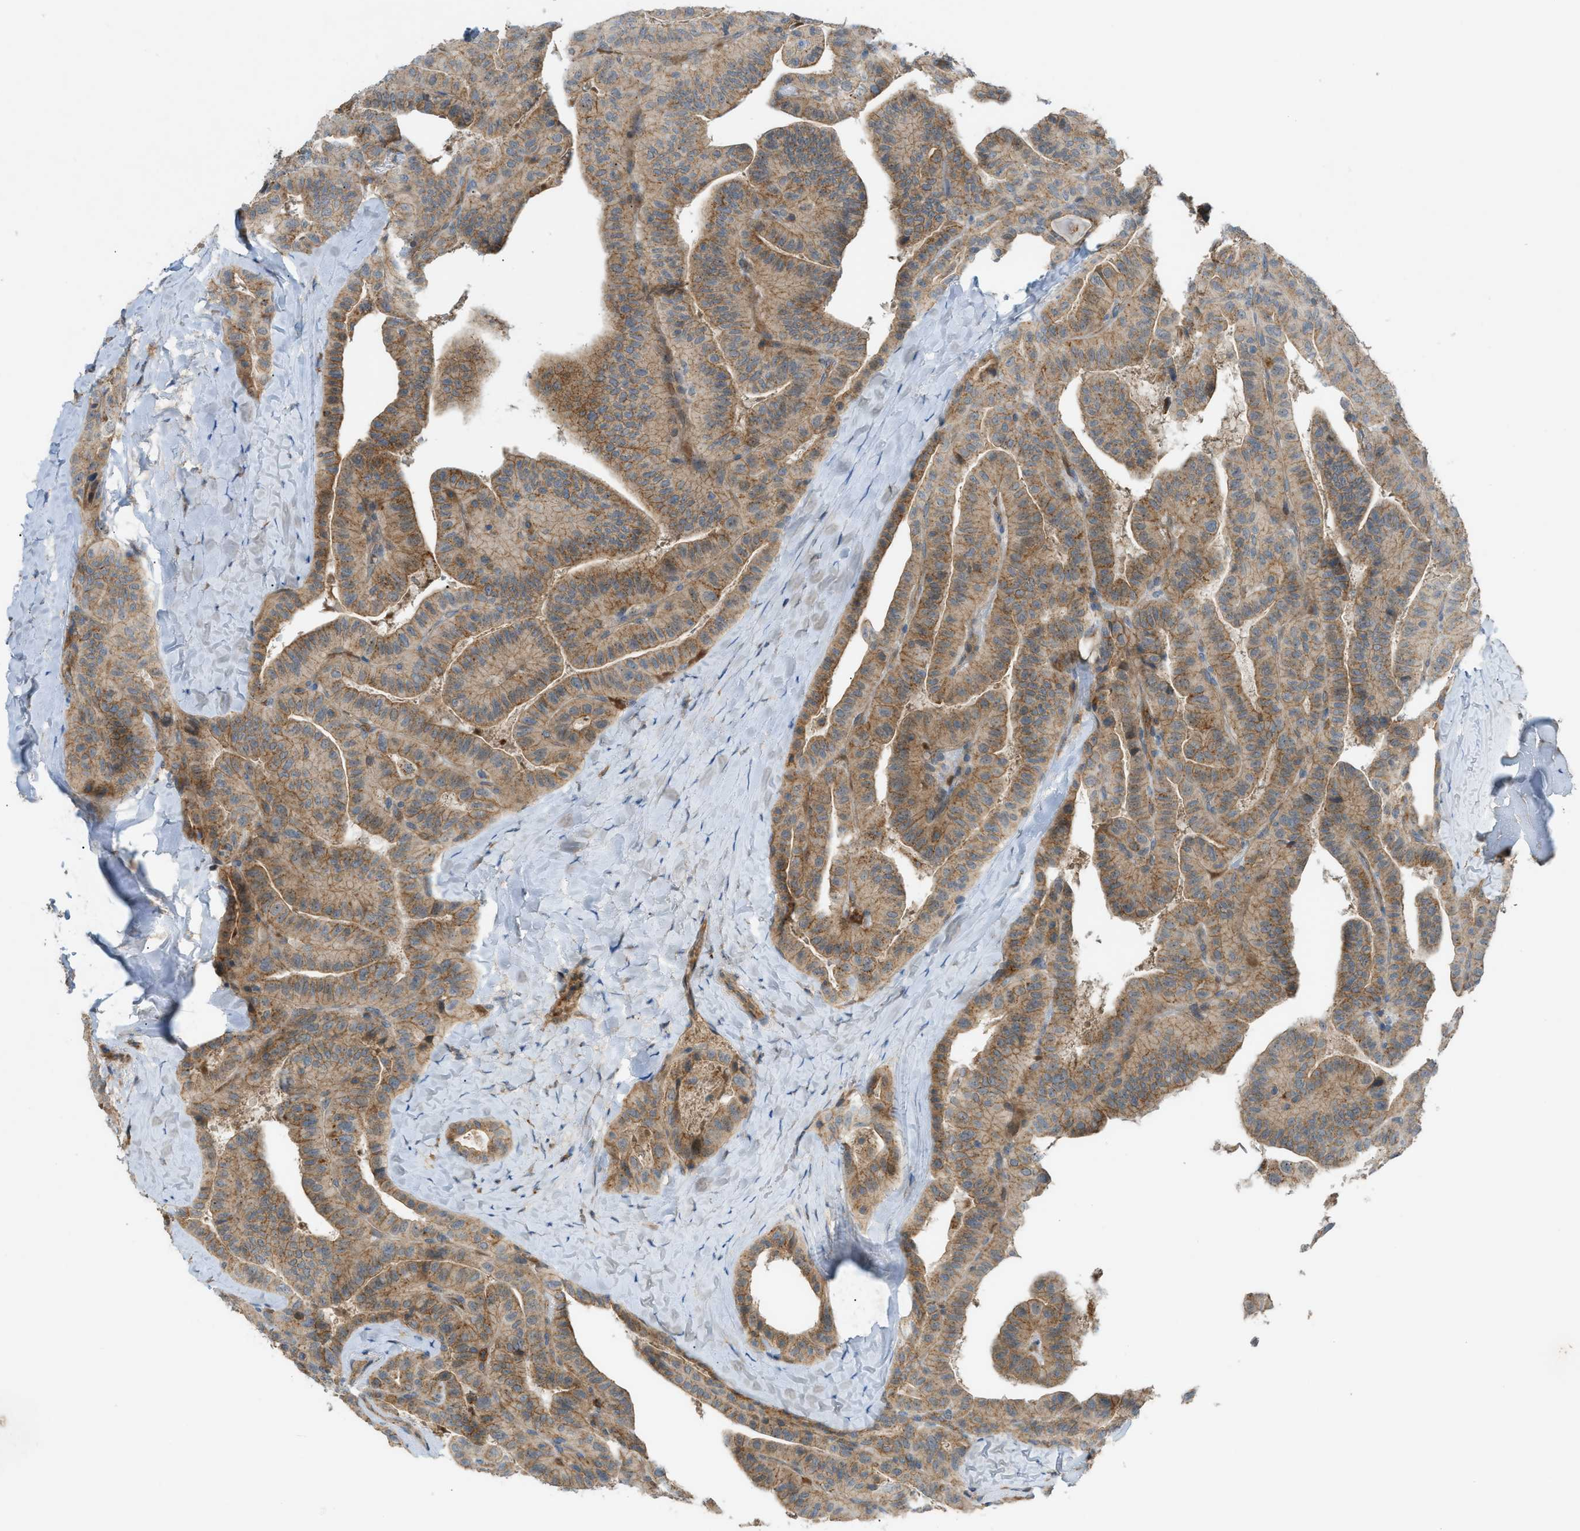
{"staining": {"intensity": "strong", "quantity": ">75%", "location": "cytoplasmic/membranous"}, "tissue": "thyroid cancer", "cell_type": "Tumor cells", "image_type": "cancer", "snomed": [{"axis": "morphology", "description": "Papillary adenocarcinoma, NOS"}, {"axis": "topography", "description": "Thyroid gland"}], "caption": "Immunohistochemical staining of human papillary adenocarcinoma (thyroid) demonstrates high levels of strong cytoplasmic/membranous protein expression in about >75% of tumor cells. (DAB (3,3'-diaminobenzidine) = brown stain, brightfield microscopy at high magnification).", "gene": "GRK6", "patient": {"sex": "male", "age": 77}}